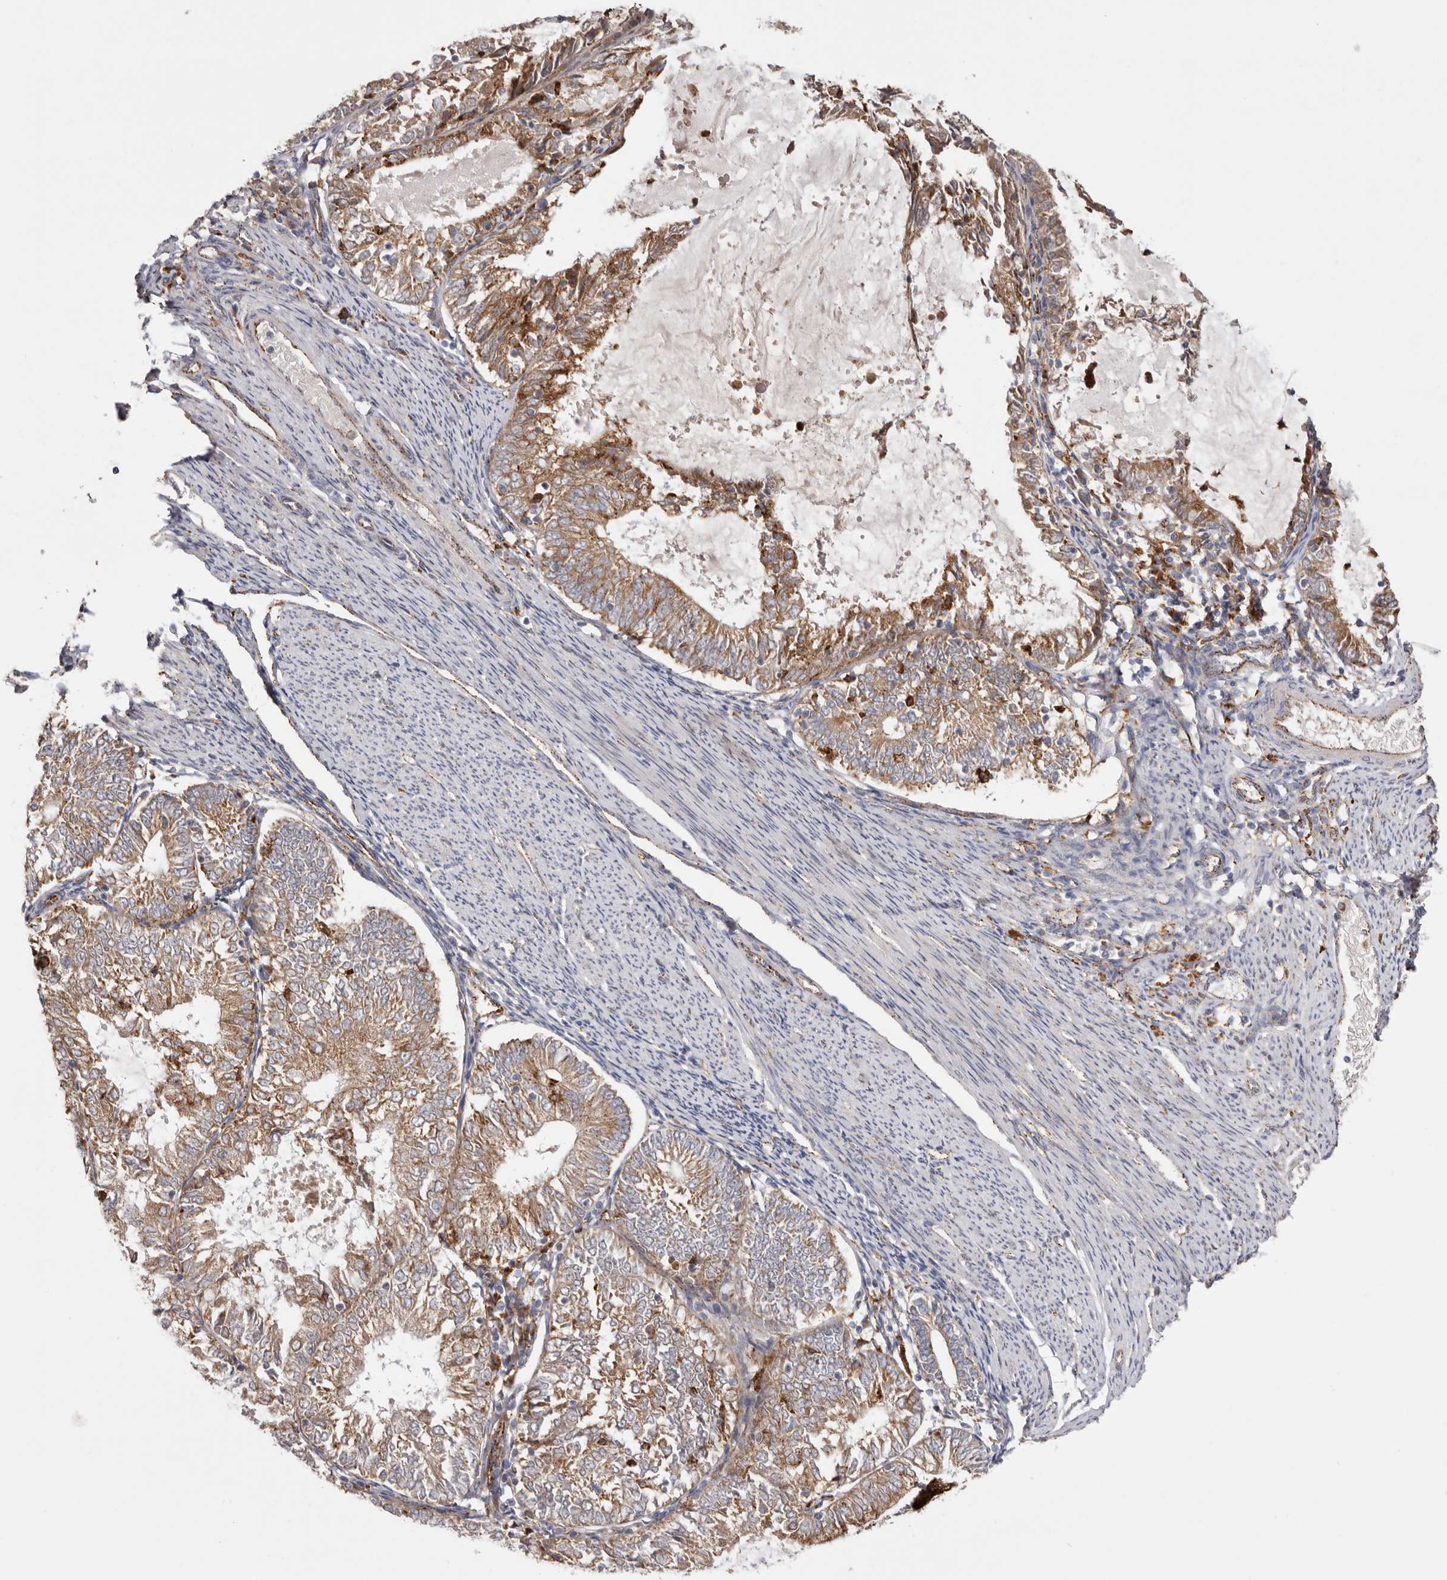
{"staining": {"intensity": "moderate", "quantity": ">75%", "location": "cytoplasmic/membranous"}, "tissue": "endometrial cancer", "cell_type": "Tumor cells", "image_type": "cancer", "snomed": [{"axis": "morphology", "description": "Adenocarcinoma, NOS"}, {"axis": "topography", "description": "Endometrium"}], "caption": "This histopathology image shows endometrial cancer (adenocarcinoma) stained with immunohistochemistry (IHC) to label a protein in brown. The cytoplasmic/membranous of tumor cells show moderate positivity for the protein. Nuclei are counter-stained blue.", "gene": "GRN", "patient": {"sex": "female", "age": 57}}